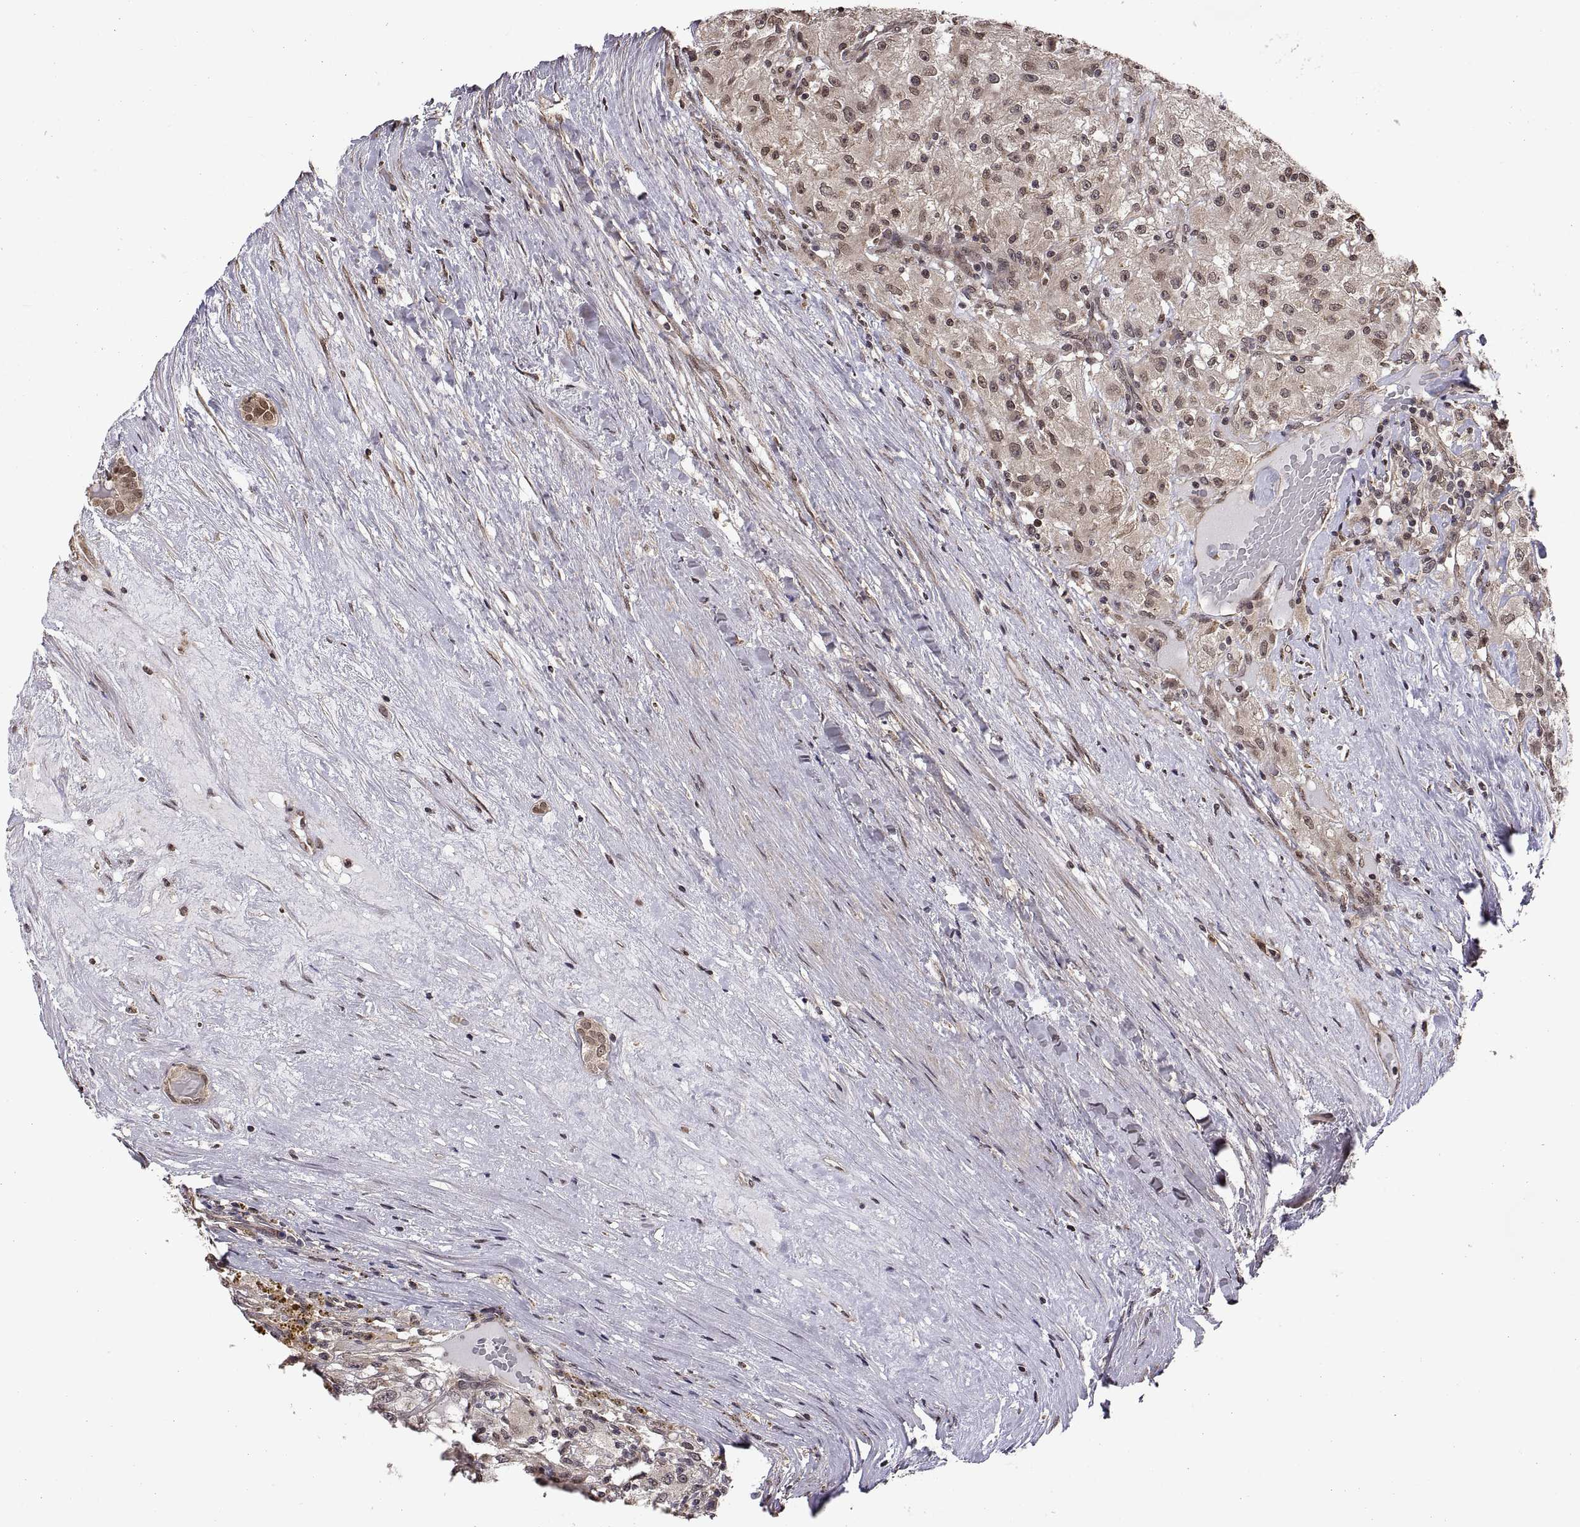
{"staining": {"intensity": "weak", "quantity": "<25%", "location": "cytoplasmic/membranous,nuclear"}, "tissue": "renal cancer", "cell_type": "Tumor cells", "image_type": "cancer", "snomed": [{"axis": "morphology", "description": "Adenocarcinoma, NOS"}, {"axis": "topography", "description": "Kidney"}], "caption": "This is an IHC micrograph of human renal cancer. There is no positivity in tumor cells.", "gene": "ZNRF2", "patient": {"sex": "female", "age": 67}}